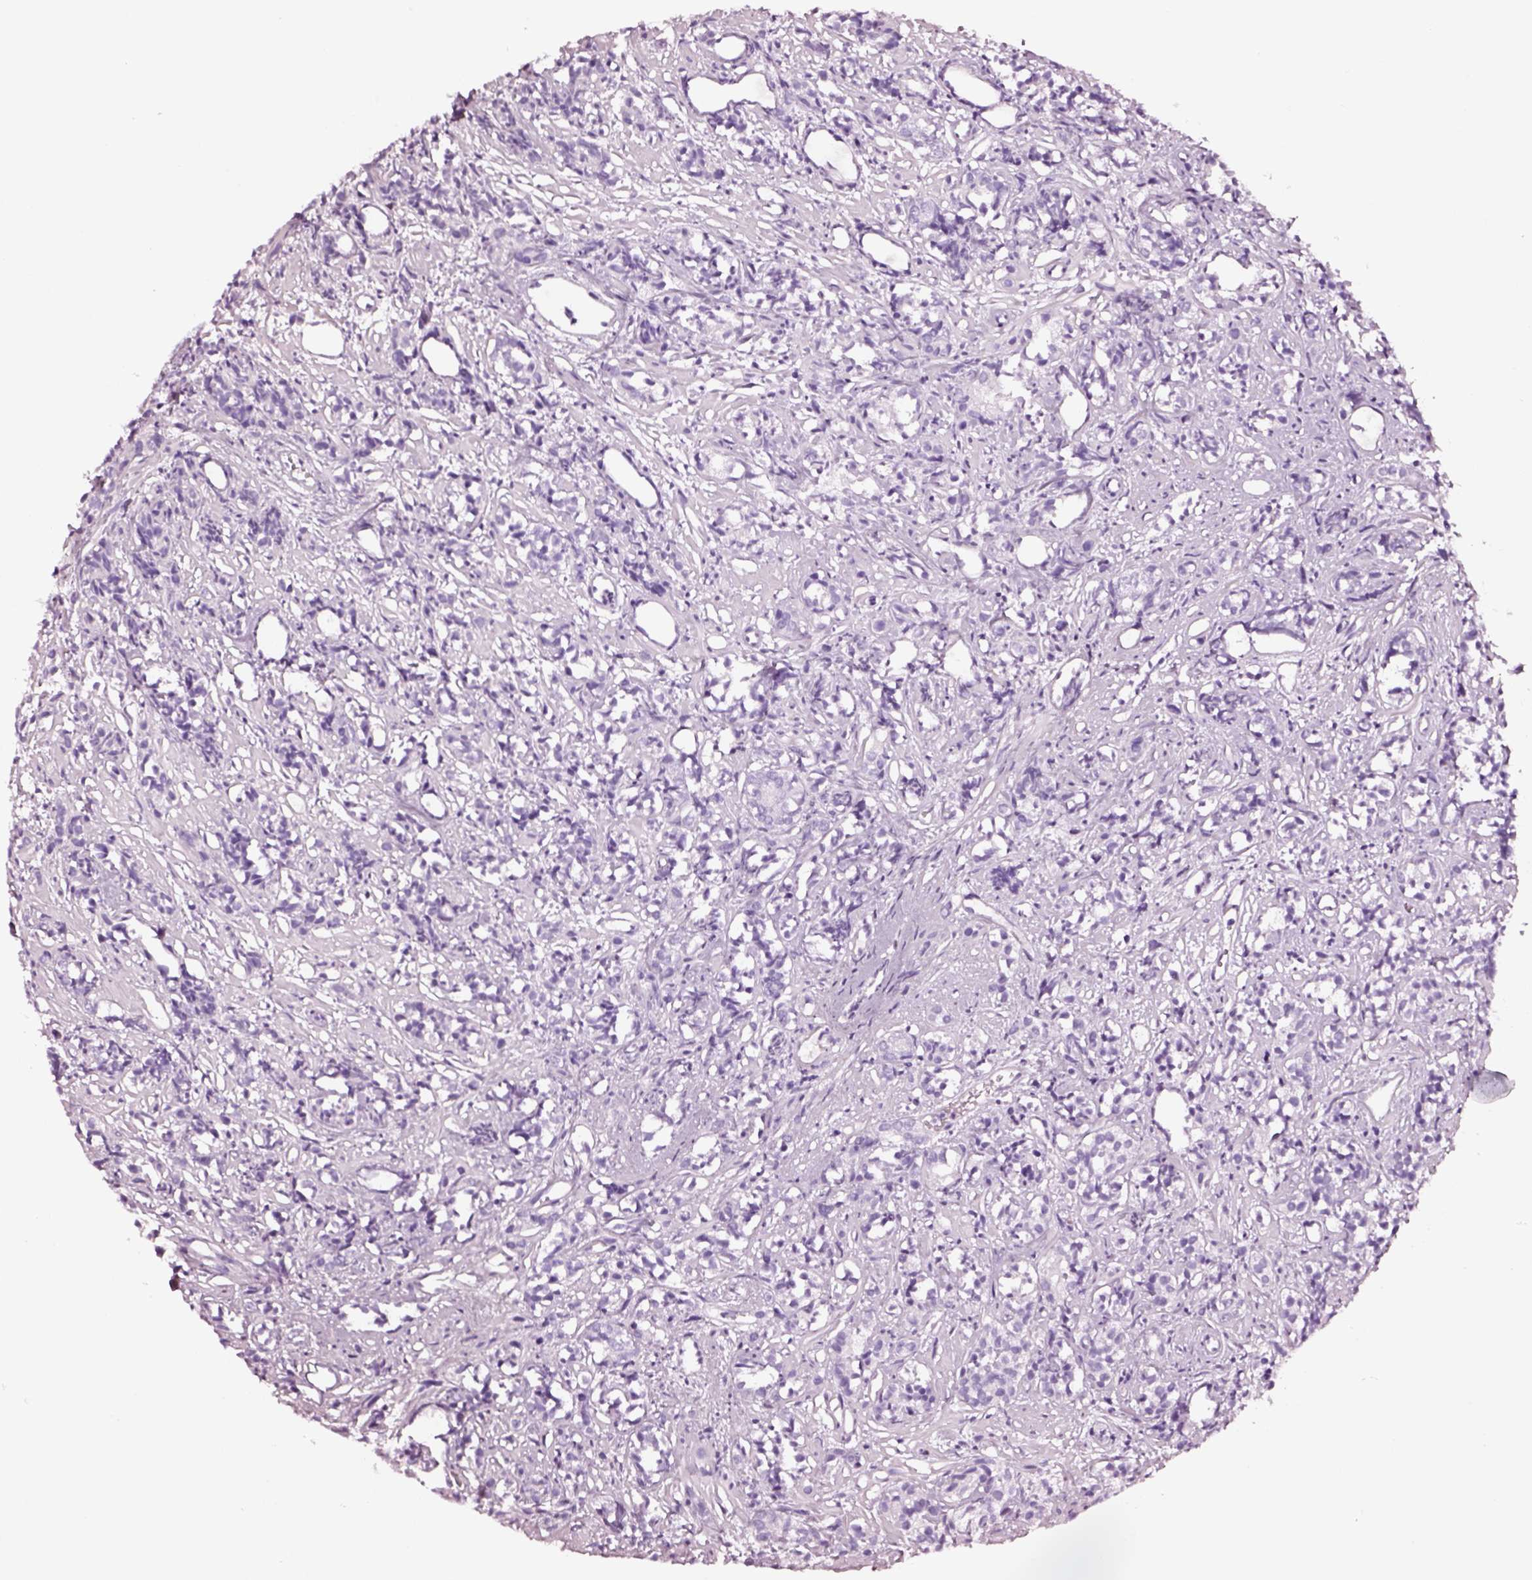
{"staining": {"intensity": "negative", "quantity": "none", "location": "none"}, "tissue": "prostate cancer", "cell_type": "Tumor cells", "image_type": "cancer", "snomed": [{"axis": "morphology", "description": "Adenocarcinoma, High grade"}, {"axis": "topography", "description": "Prostate"}], "caption": "An IHC photomicrograph of adenocarcinoma (high-grade) (prostate) is shown. There is no staining in tumor cells of adenocarcinoma (high-grade) (prostate).", "gene": "DPEP1", "patient": {"sex": "male", "age": 84}}